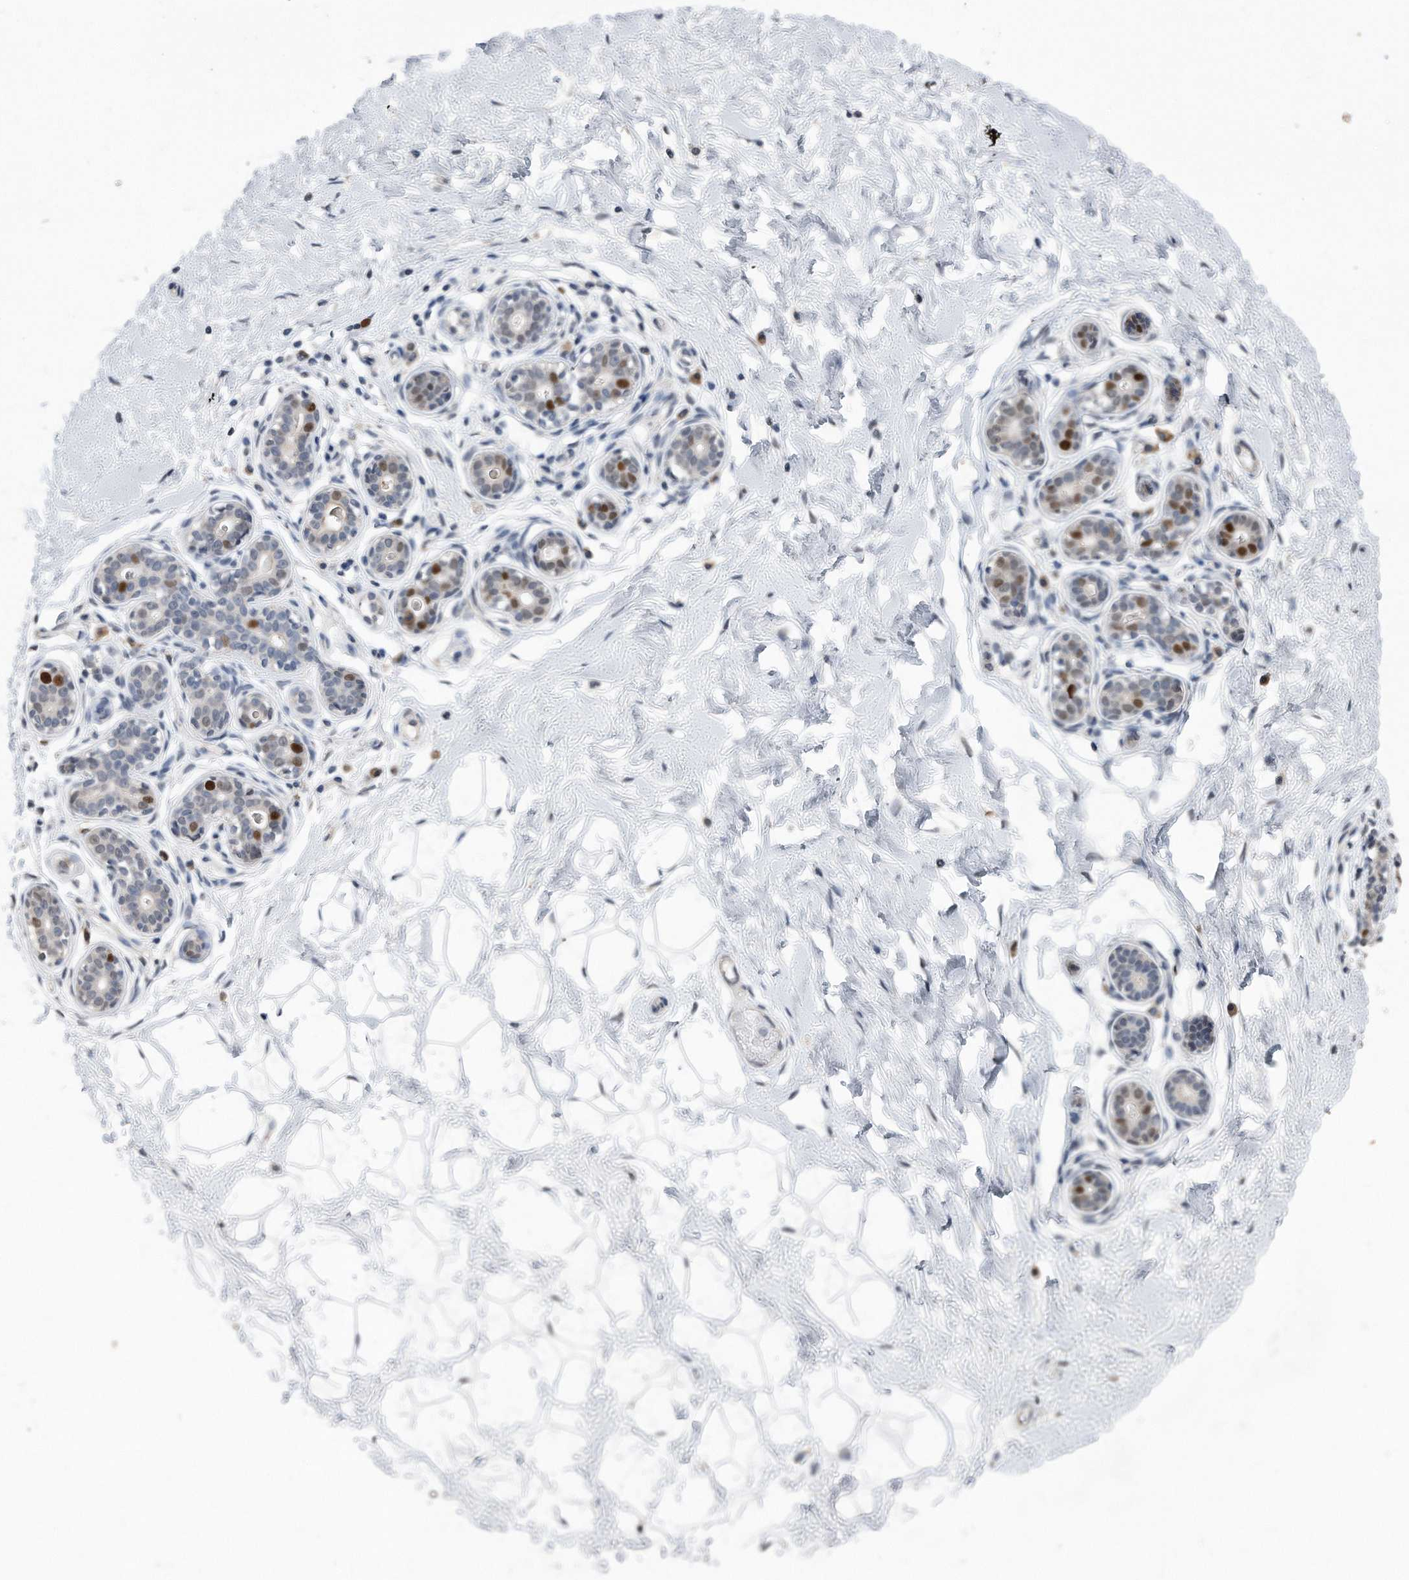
{"staining": {"intensity": "negative", "quantity": "none", "location": "none"}, "tissue": "breast", "cell_type": "Adipocytes", "image_type": "normal", "snomed": [{"axis": "morphology", "description": "Normal tissue, NOS"}, {"axis": "morphology", "description": "Adenoma, NOS"}, {"axis": "topography", "description": "Breast"}], "caption": "An IHC photomicrograph of normal breast is shown. There is no staining in adipocytes of breast.", "gene": "PCNA", "patient": {"sex": "female", "age": 23}}